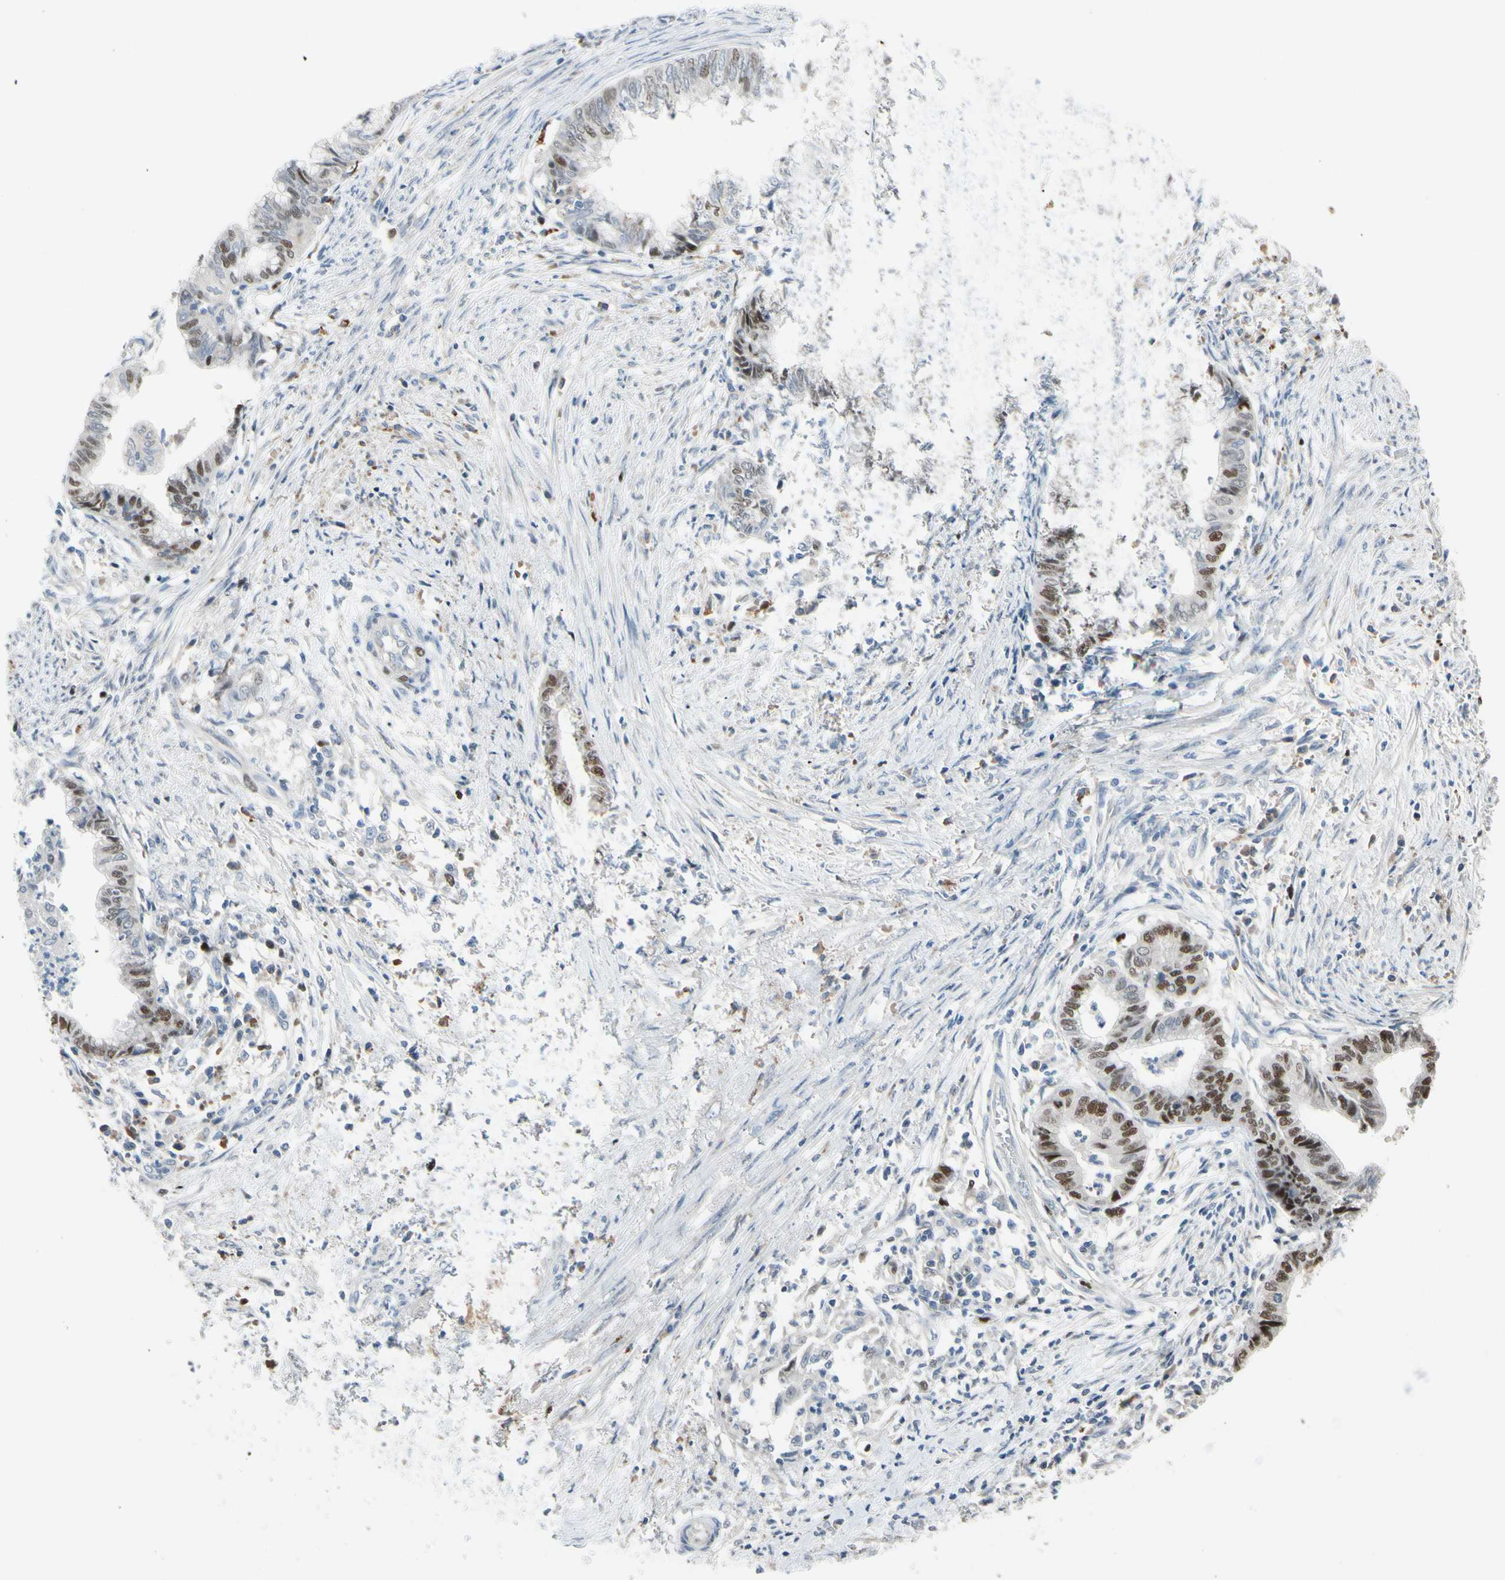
{"staining": {"intensity": "strong", "quantity": "25%-75%", "location": "nuclear"}, "tissue": "endometrial cancer", "cell_type": "Tumor cells", "image_type": "cancer", "snomed": [{"axis": "morphology", "description": "Necrosis, NOS"}, {"axis": "morphology", "description": "Adenocarcinoma, NOS"}, {"axis": "topography", "description": "Endometrium"}], "caption": "Endometrial cancer stained for a protein shows strong nuclear positivity in tumor cells. (DAB = brown stain, brightfield microscopy at high magnification).", "gene": "ZKSCAN4", "patient": {"sex": "female", "age": 79}}